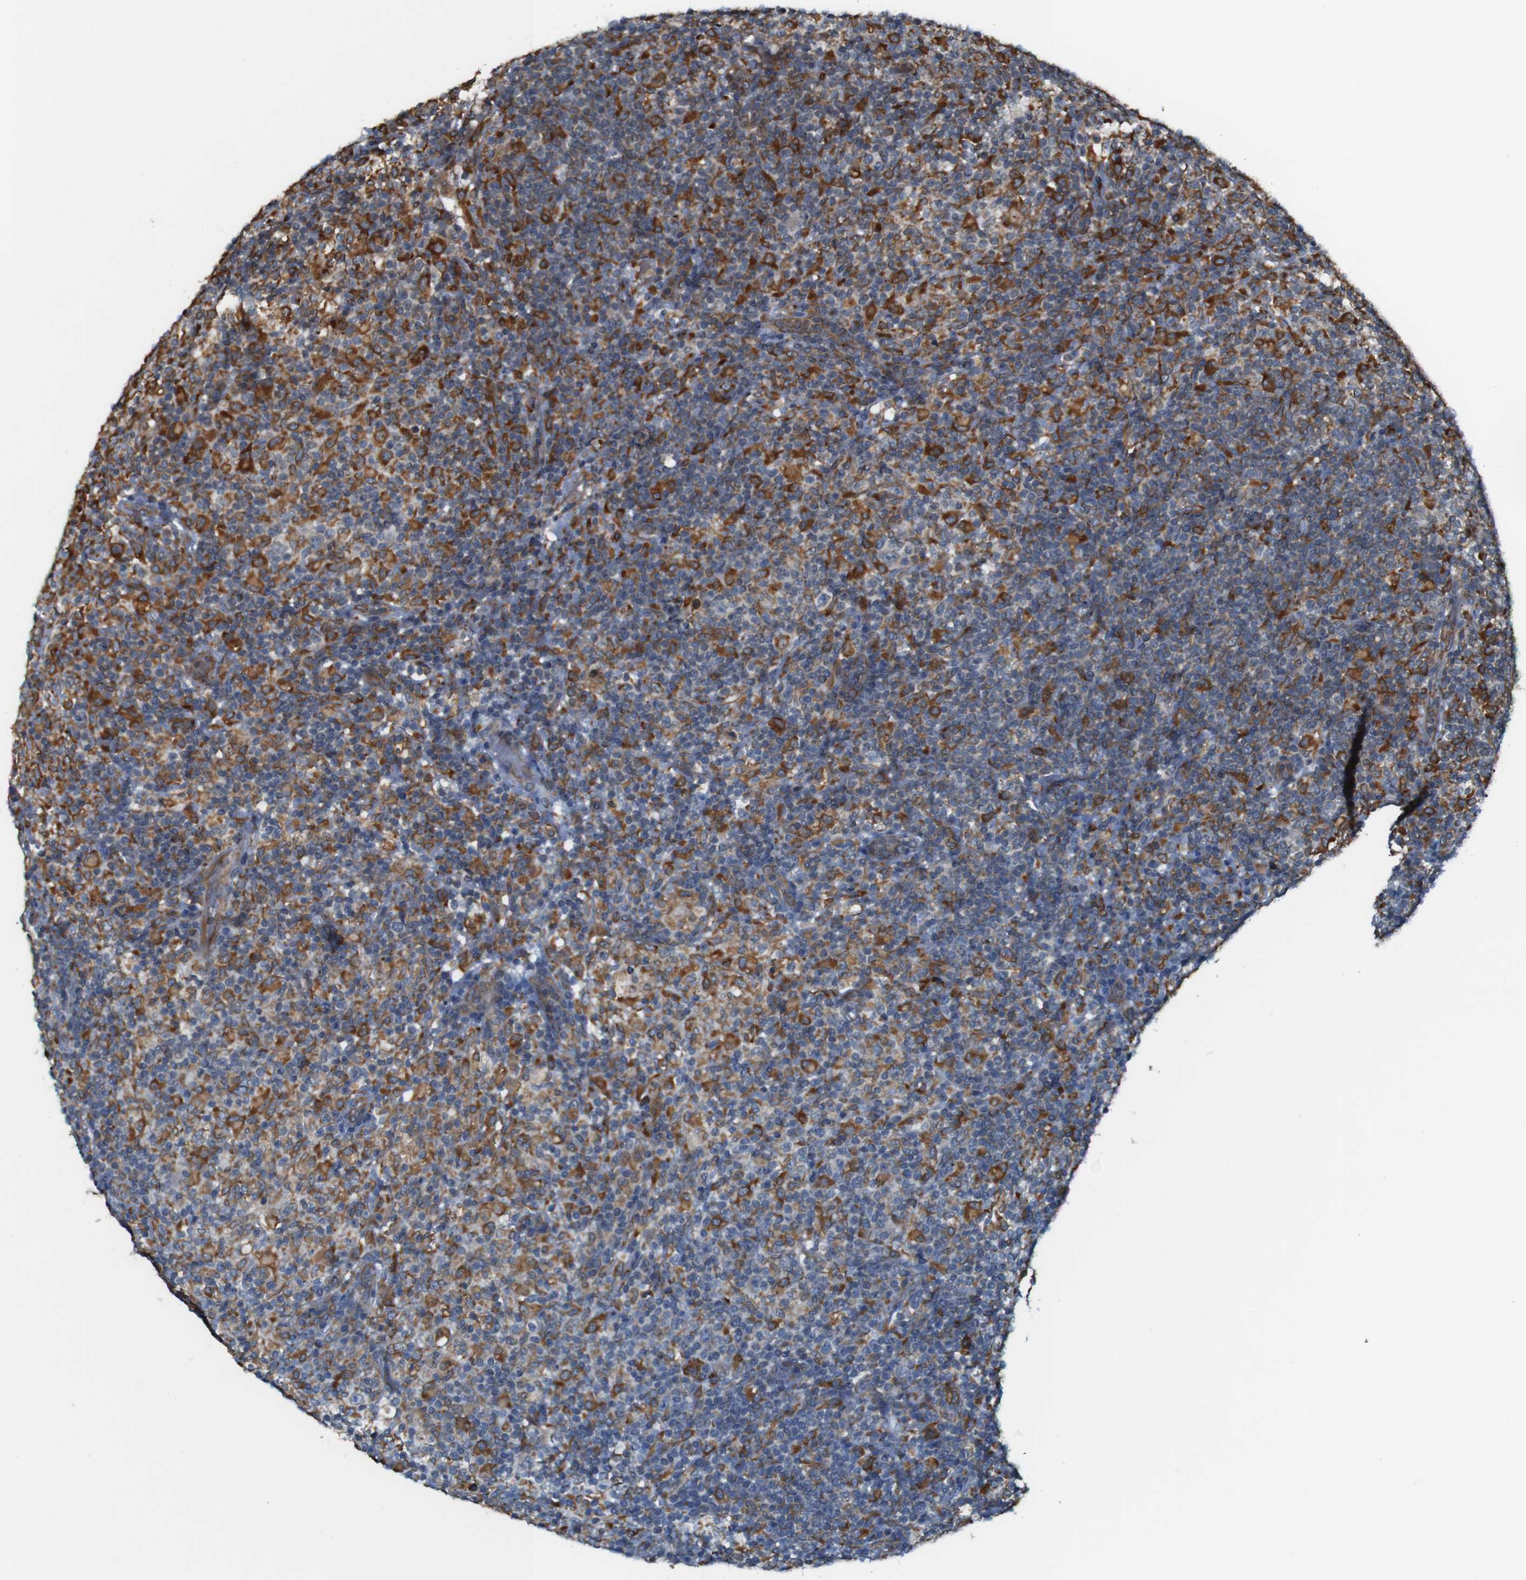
{"staining": {"intensity": "weak", "quantity": "<25%", "location": "cytoplasmic/membranous"}, "tissue": "lymphoma", "cell_type": "Tumor cells", "image_type": "cancer", "snomed": [{"axis": "morphology", "description": "Hodgkin's disease, NOS"}, {"axis": "topography", "description": "Lymph node"}], "caption": "This is an immunohistochemistry (IHC) image of lymphoma. There is no expression in tumor cells.", "gene": "UGGT1", "patient": {"sex": "male", "age": 70}}